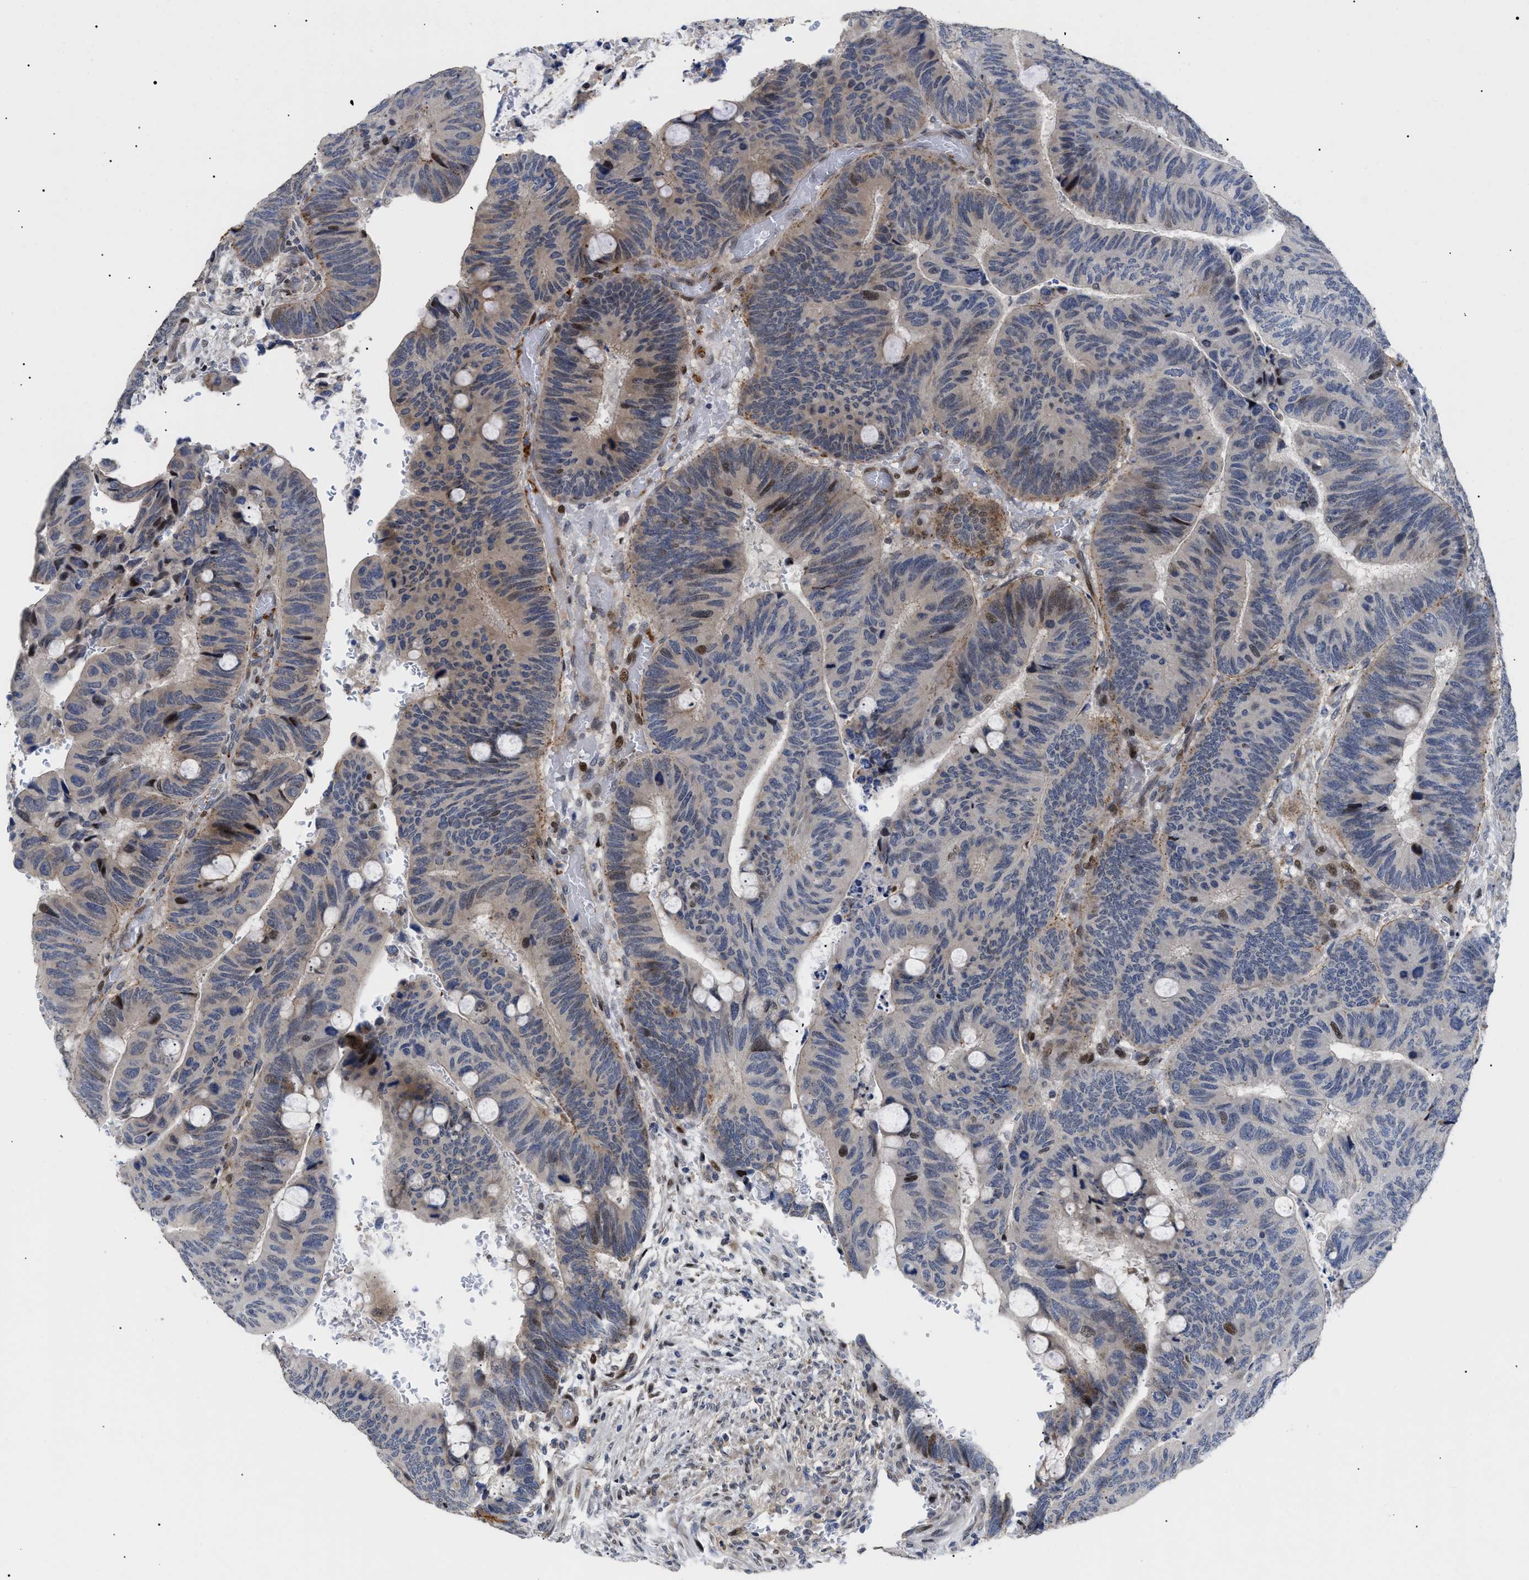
{"staining": {"intensity": "weak", "quantity": "<25%", "location": "cytoplasmic/membranous,nuclear"}, "tissue": "colorectal cancer", "cell_type": "Tumor cells", "image_type": "cancer", "snomed": [{"axis": "morphology", "description": "Normal tissue, NOS"}, {"axis": "morphology", "description": "Adenocarcinoma, NOS"}, {"axis": "topography", "description": "Rectum"}], "caption": "Immunohistochemistry histopathology image of neoplastic tissue: colorectal adenocarcinoma stained with DAB shows no significant protein staining in tumor cells.", "gene": "SFXN5", "patient": {"sex": "male", "age": 92}}